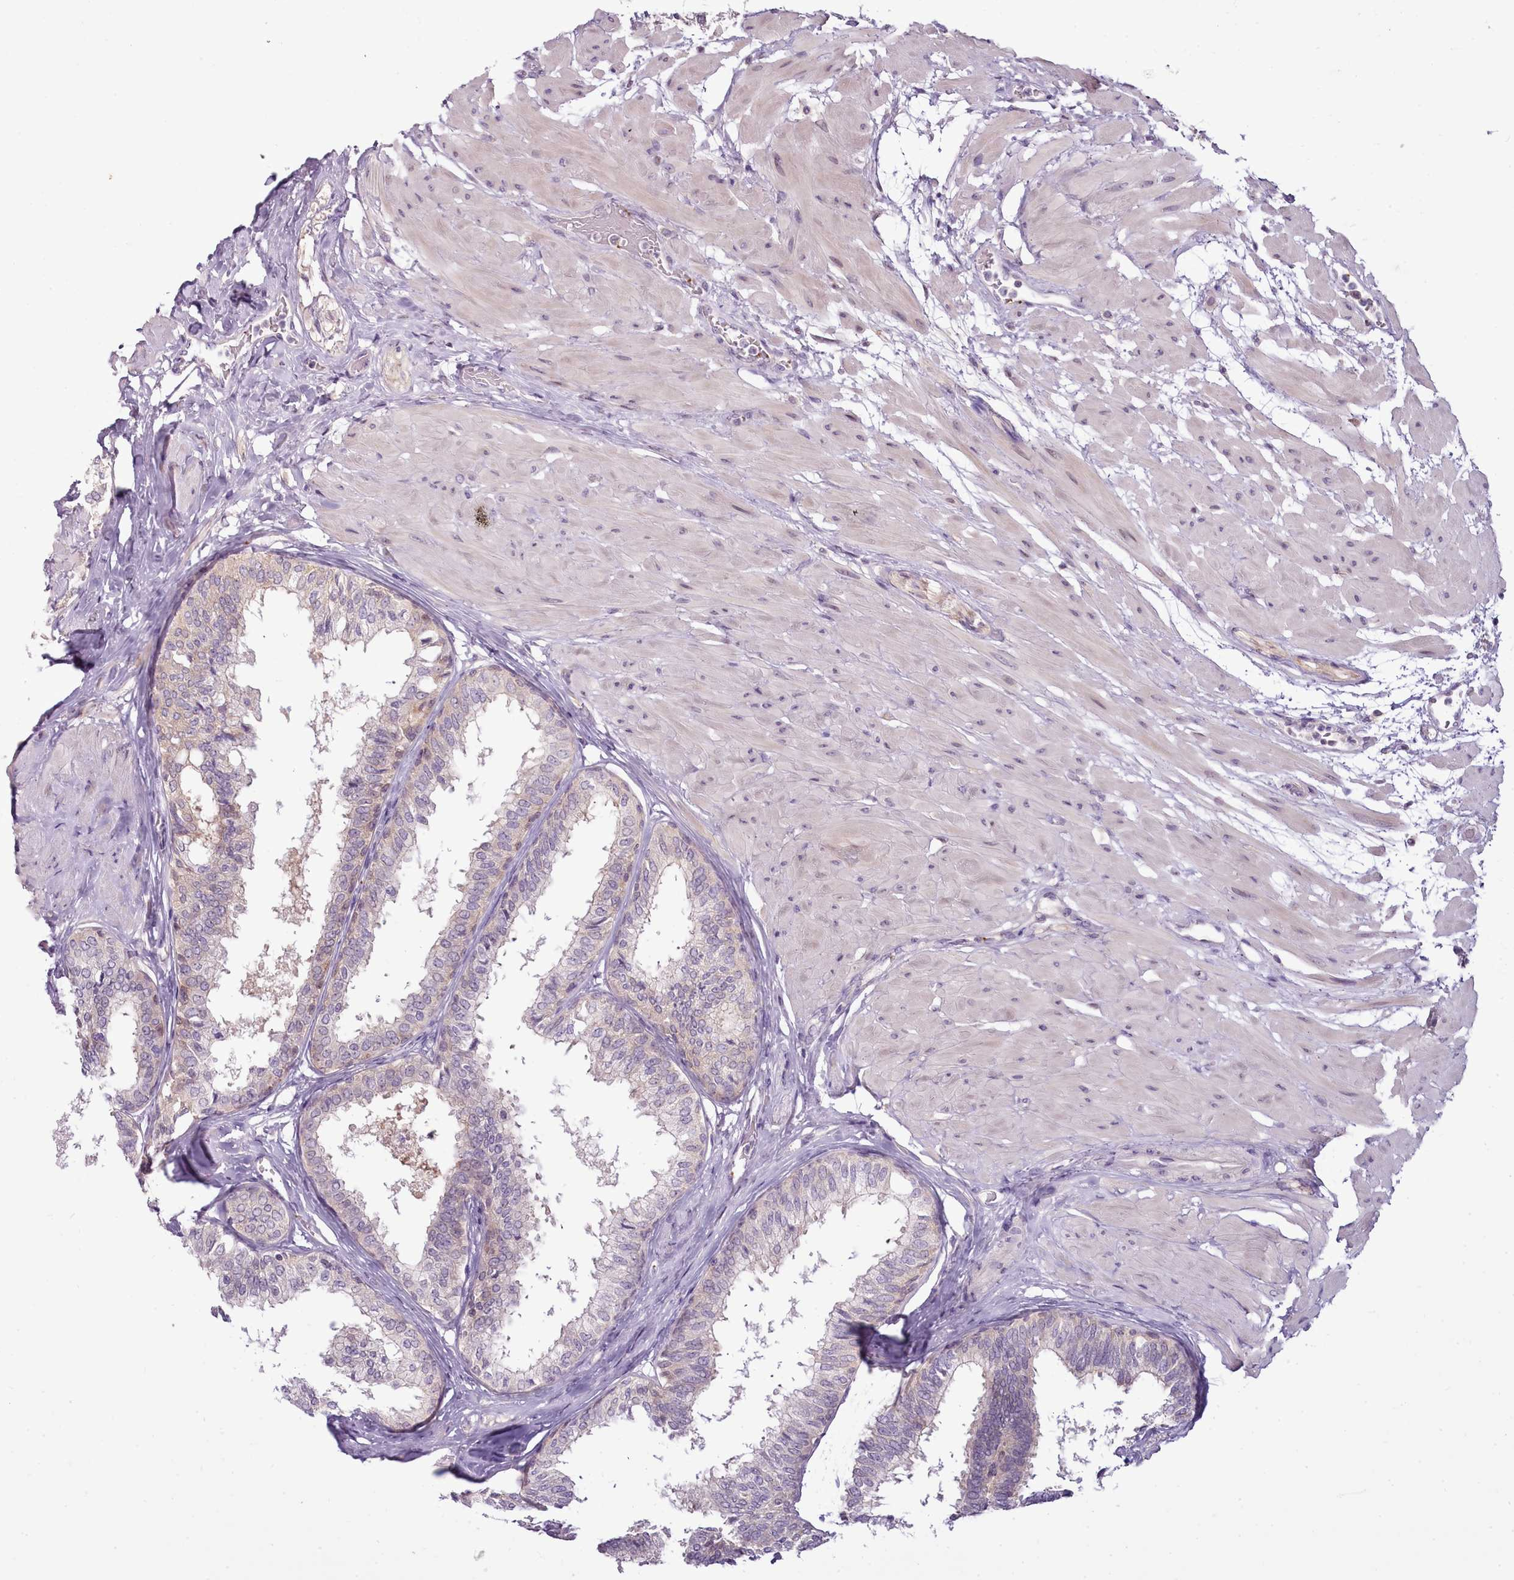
{"staining": {"intensity": "negative", "quantity": "none", "location": "none"}, "tissue": "prostate", "cell_type": "Glandular cells", "image_type": "normal", "snomed": [{"axis": "morphology", "description": "Normal tissue, NOS"}, {"axis": "topography", "description": "Prostate"}], "caption": "Immunohistochemical staining of unremarkable human prostate displays no significant staining in glandular cells. The staining is performed using DAB brown chromogen with nuclei counter-stained in using hematoxylin.", "gene": "CAPN7", "patient": {"sex": "male", "age": 48}}